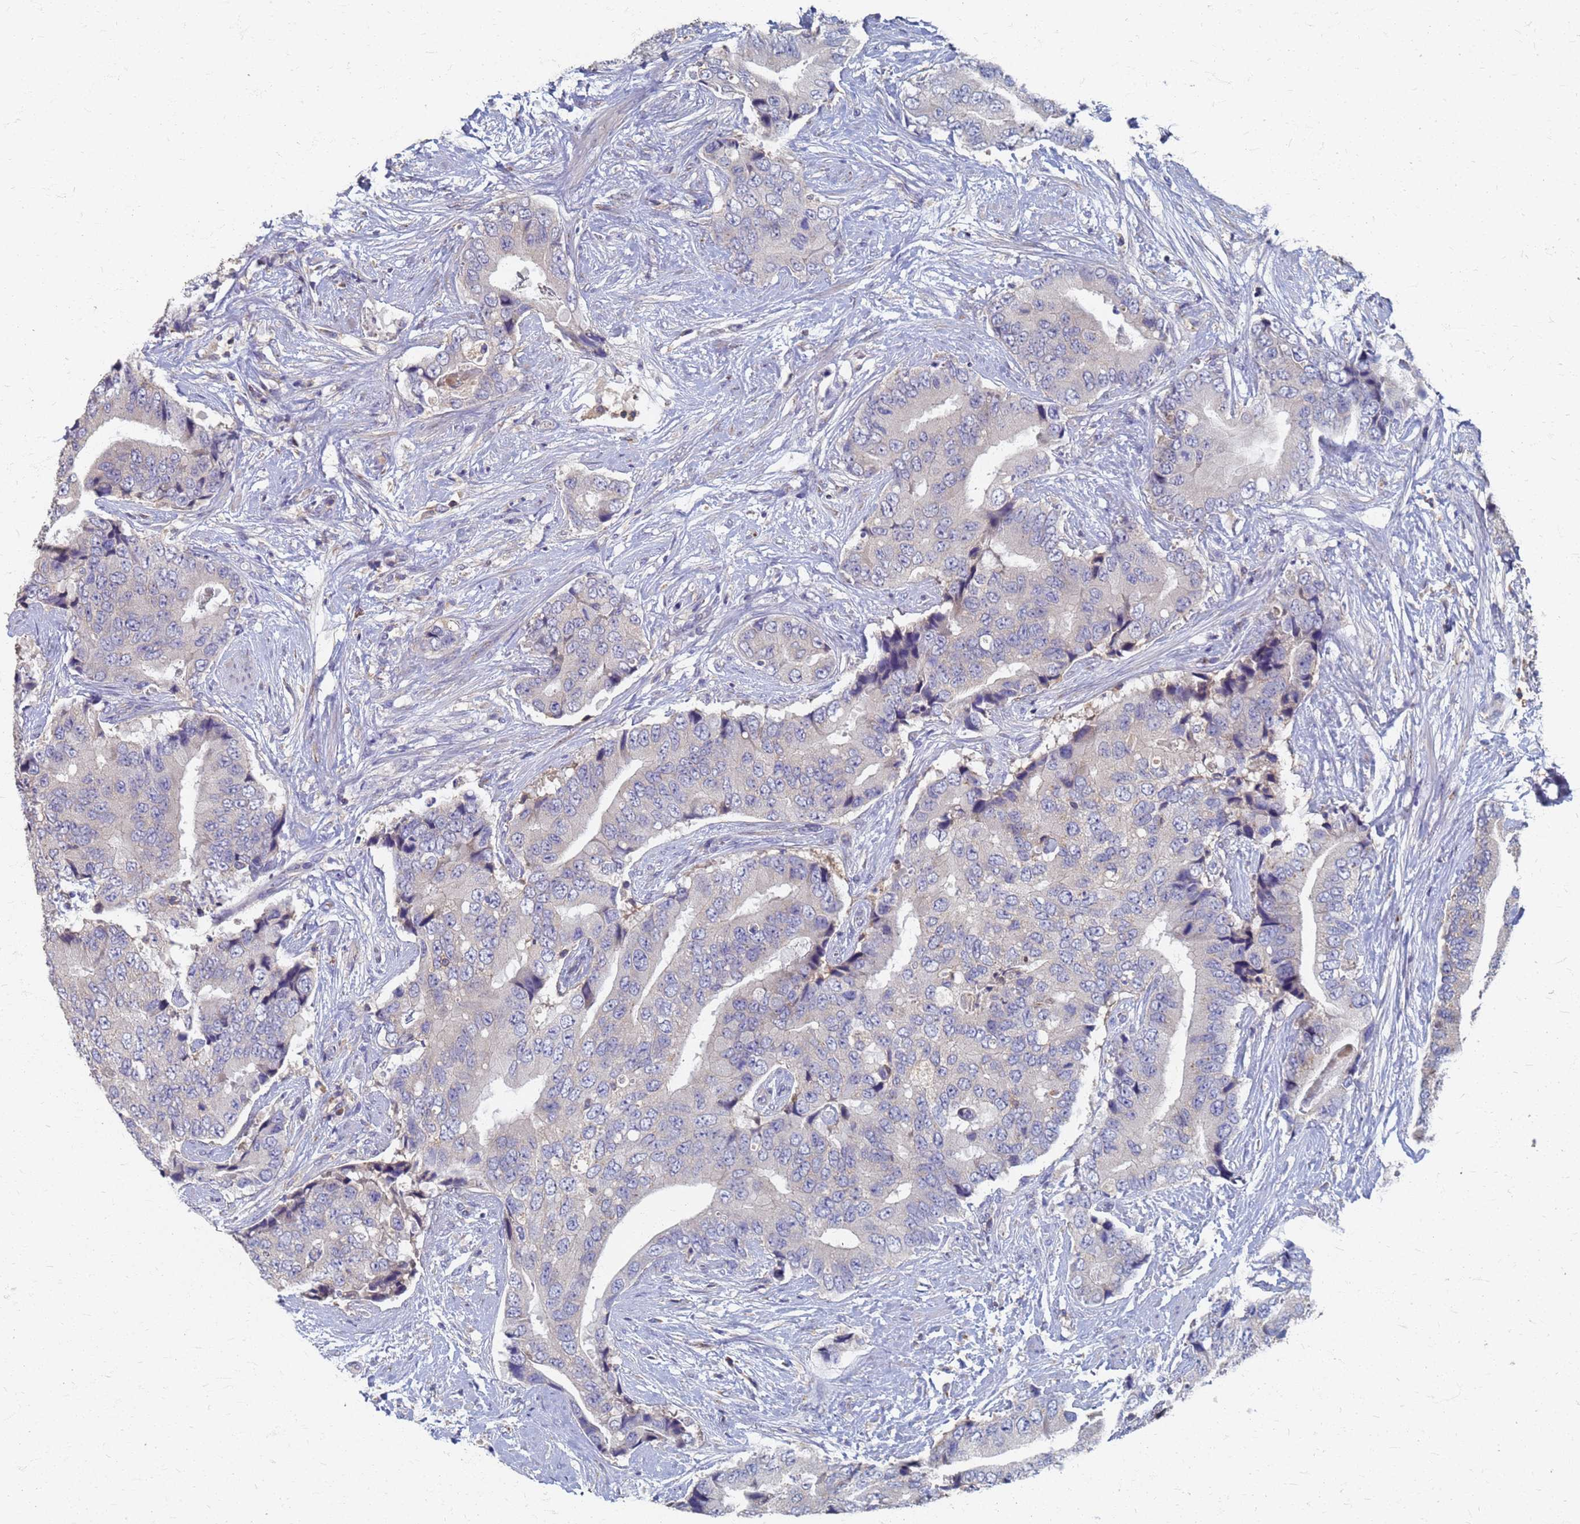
{"staining": {"intensity": "negative", "quantity": "none", "location": "none"}, "tissue": "prostate cancer", "cell_type": "Tumor cells", "image_type": "cancer", "snomed": [{"axis": "morphology", "description": "Adenocarcinoma, High grade"}, {"axis": "topography", "description": "Prostate"}], "caption": "This is a micrograph of immunohistochemistry (IHC) staining of prostate cancer (adenocarcinoma (high-grade)), which shows no positivity in tumor cells. The staining is performed using DAB (3,3'-diaminobenzidine) brown chromogen with nuclei counter-stained in using hematoxylin.", "gene": "KRCC1", "patient": {"sex": "male", "age": 70}}